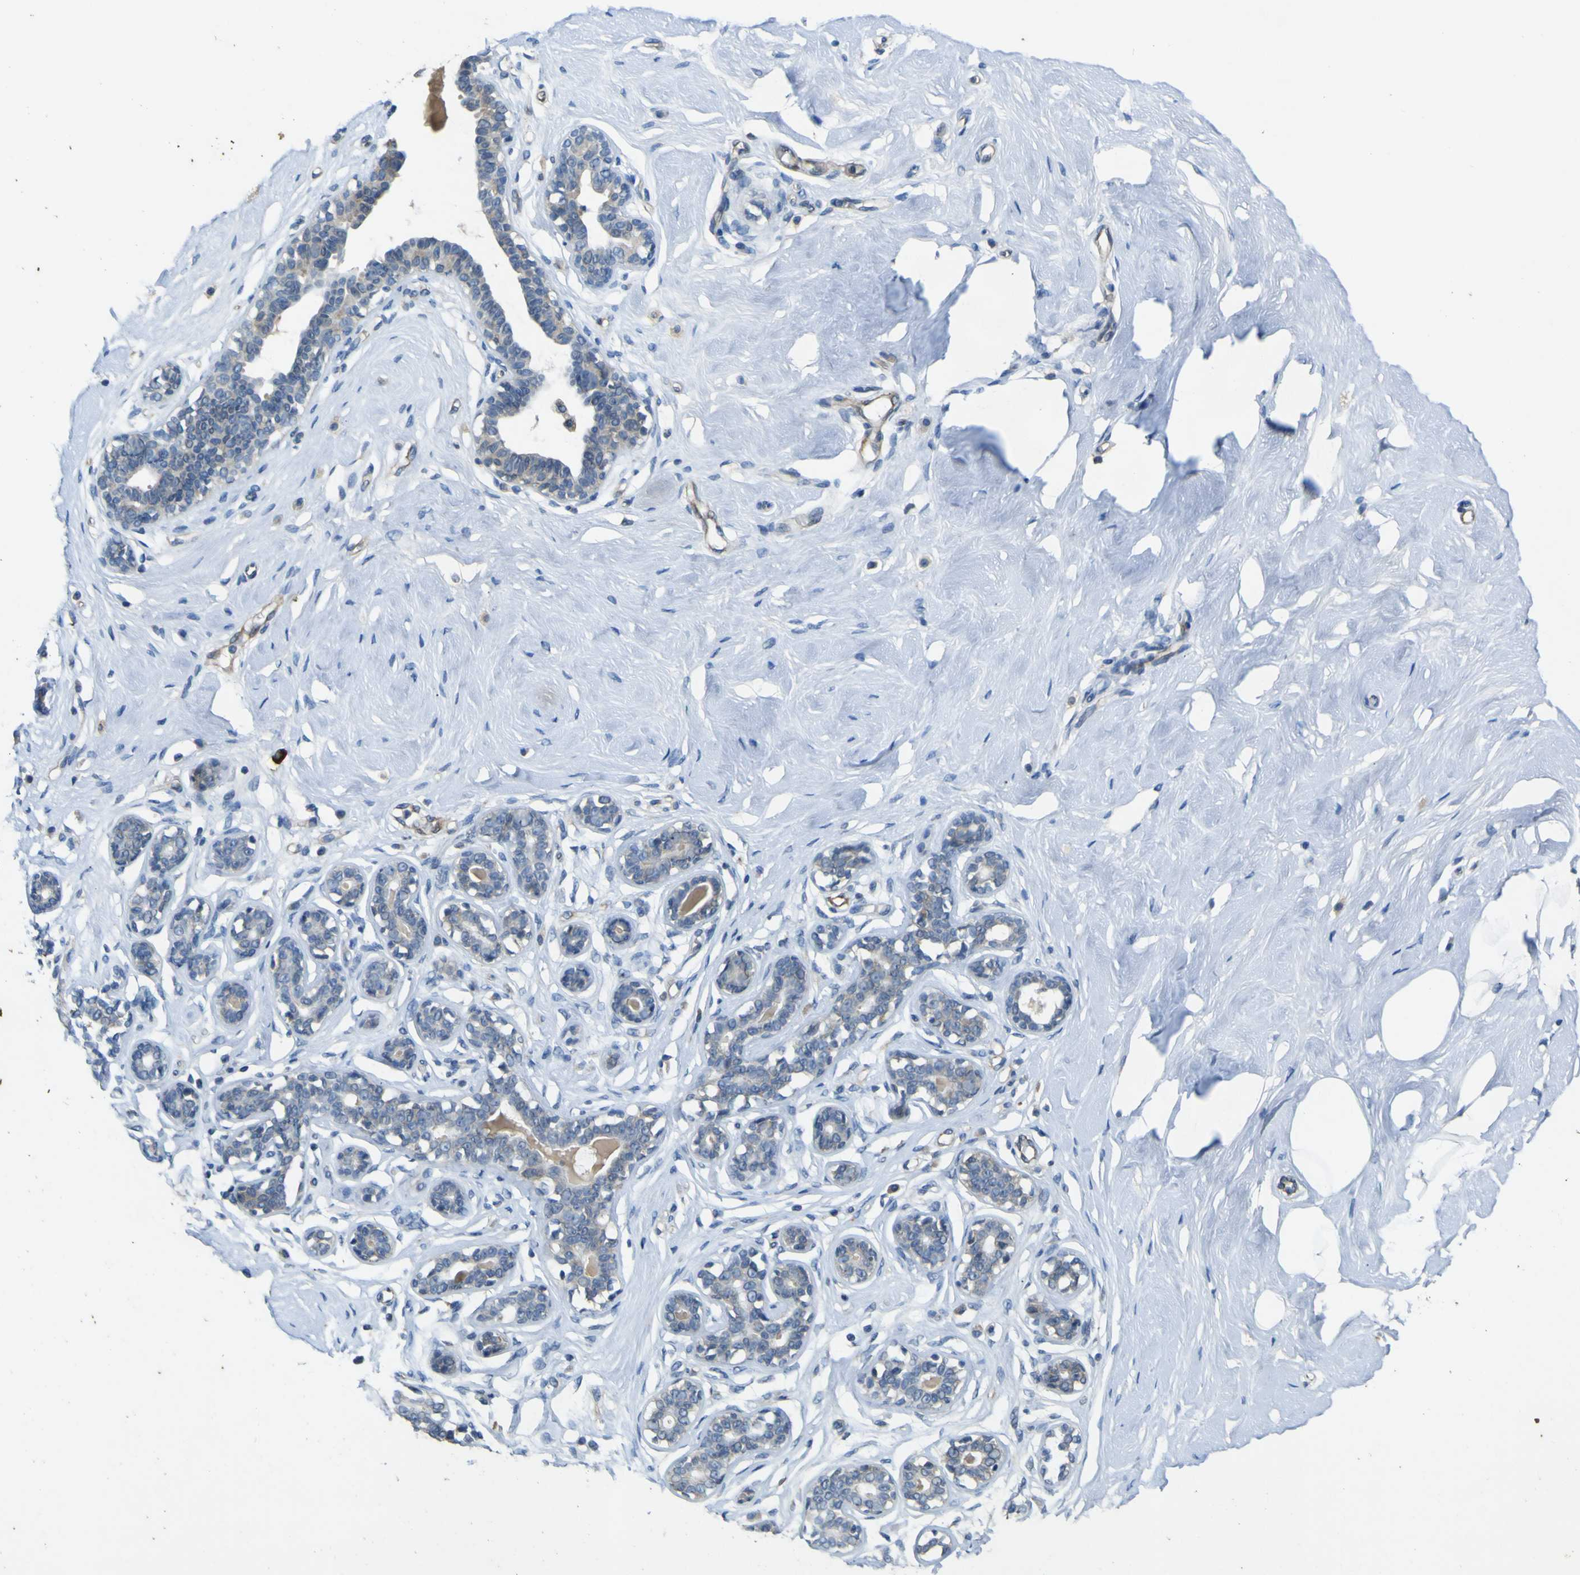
{"staining": {"intensity": "negative", "quantity": "none", "location": "none"}, "tissue": "breast", "cell_type": "Adipocytes", "image_type": "normal", "snomed": [{"axis": "morphology", "description": "Normal tissue, NOS"}, {"axis": "topography", "description": "Breast"}], "caption": "This is an immunohistochemistry (IHC) photomicrograph of normal breast. There is no positivity in adipocytes.", "gene": "LDLR", "patient": {"sex": "female", "age": 23}}